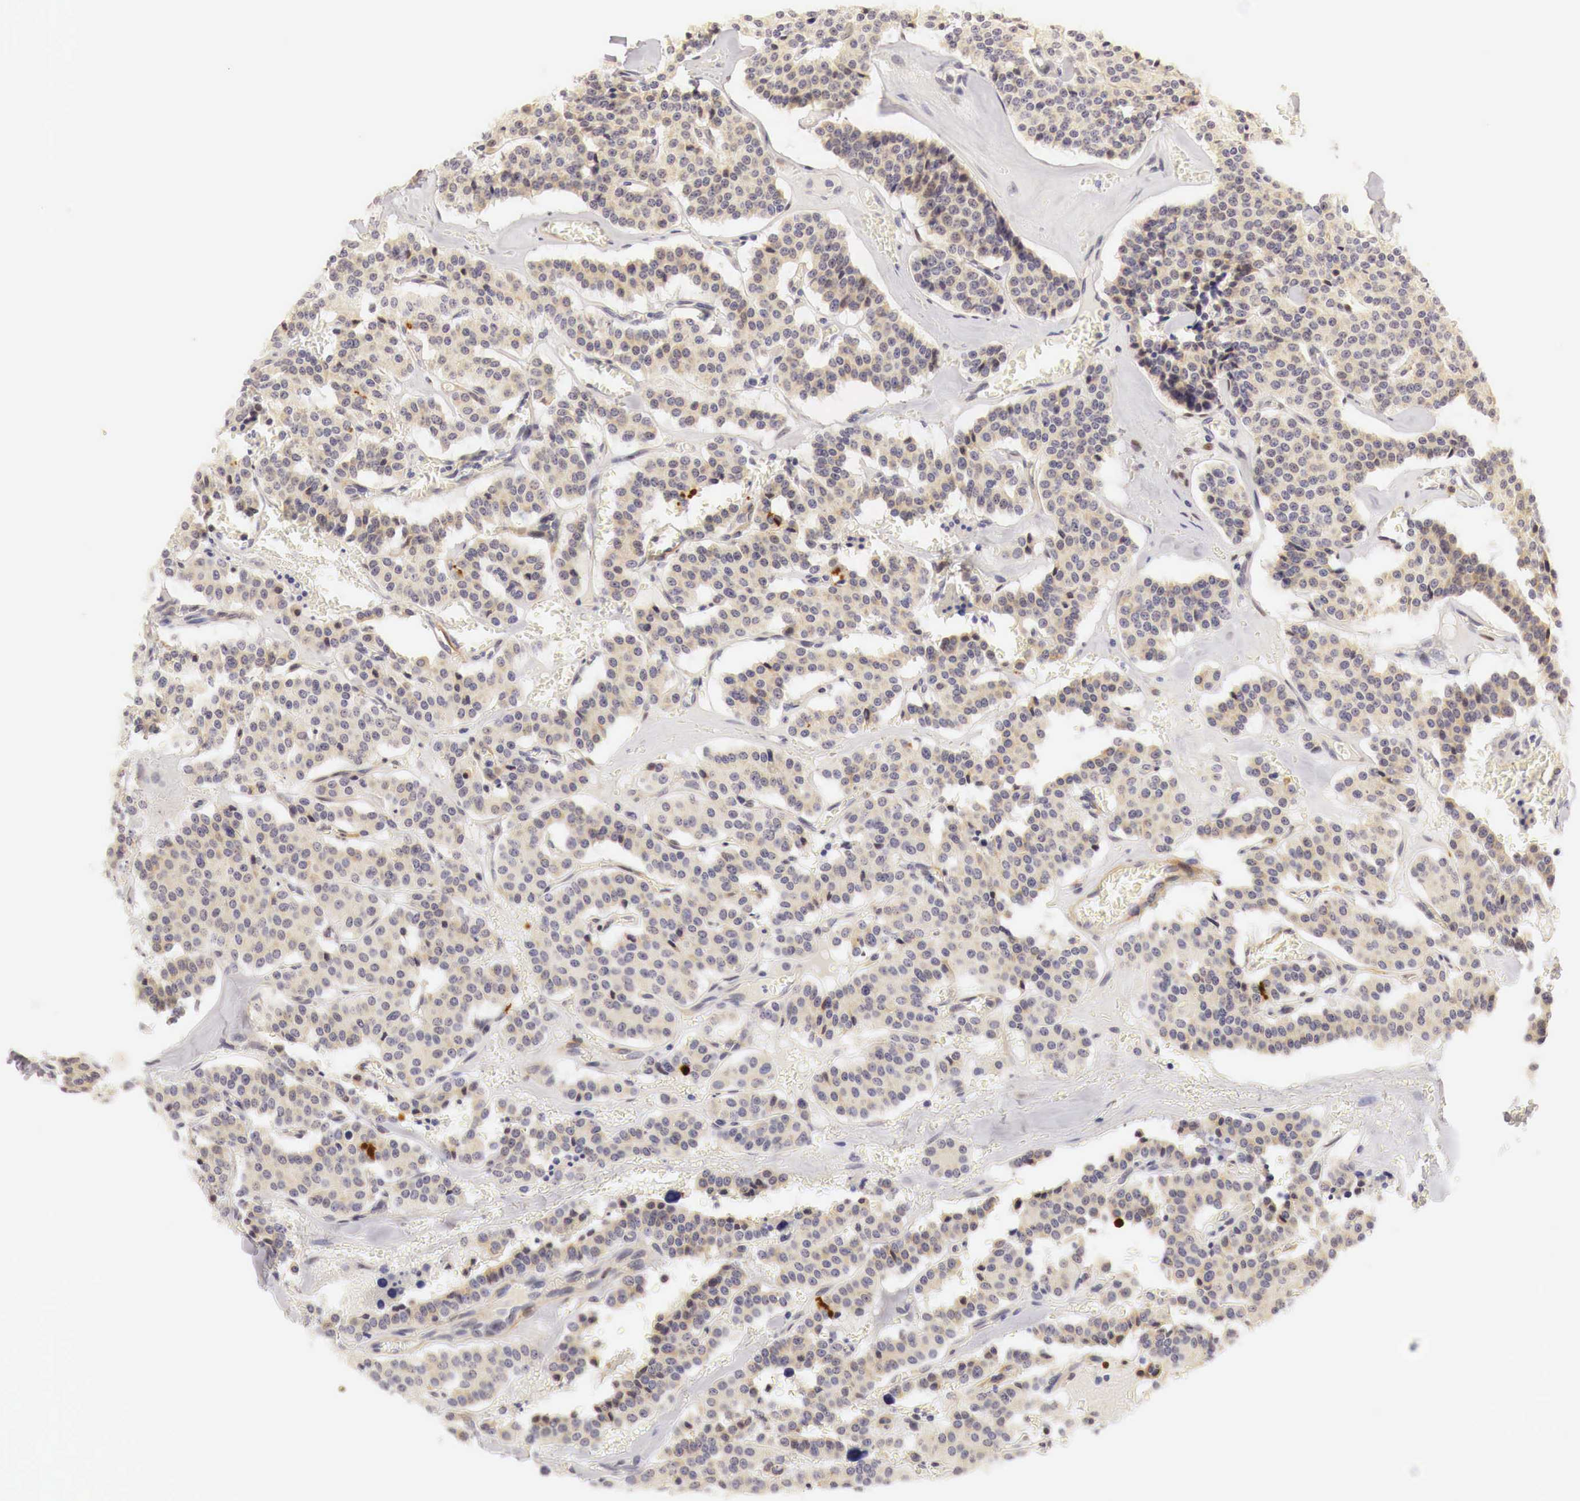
{"staining": {"intensity": "moderate", "quantity": "<25%", "location": "nuclear"}, "tissue": "carcinoid", "cell_type": "Tumor cells", "image_type": "cancer", "snomed": [{"axis": "morphology", "description": "Carcinoid, malignant, NOS"}, {"axis": "topography", "description": "Bronchus"}], "caption": "An image of carcinoid (malignant) stained for a protein shows moderate nuclear brown staining in tumor cells.", "gene": "CASP3", "patient": {"sex": "male", "age": 55}}